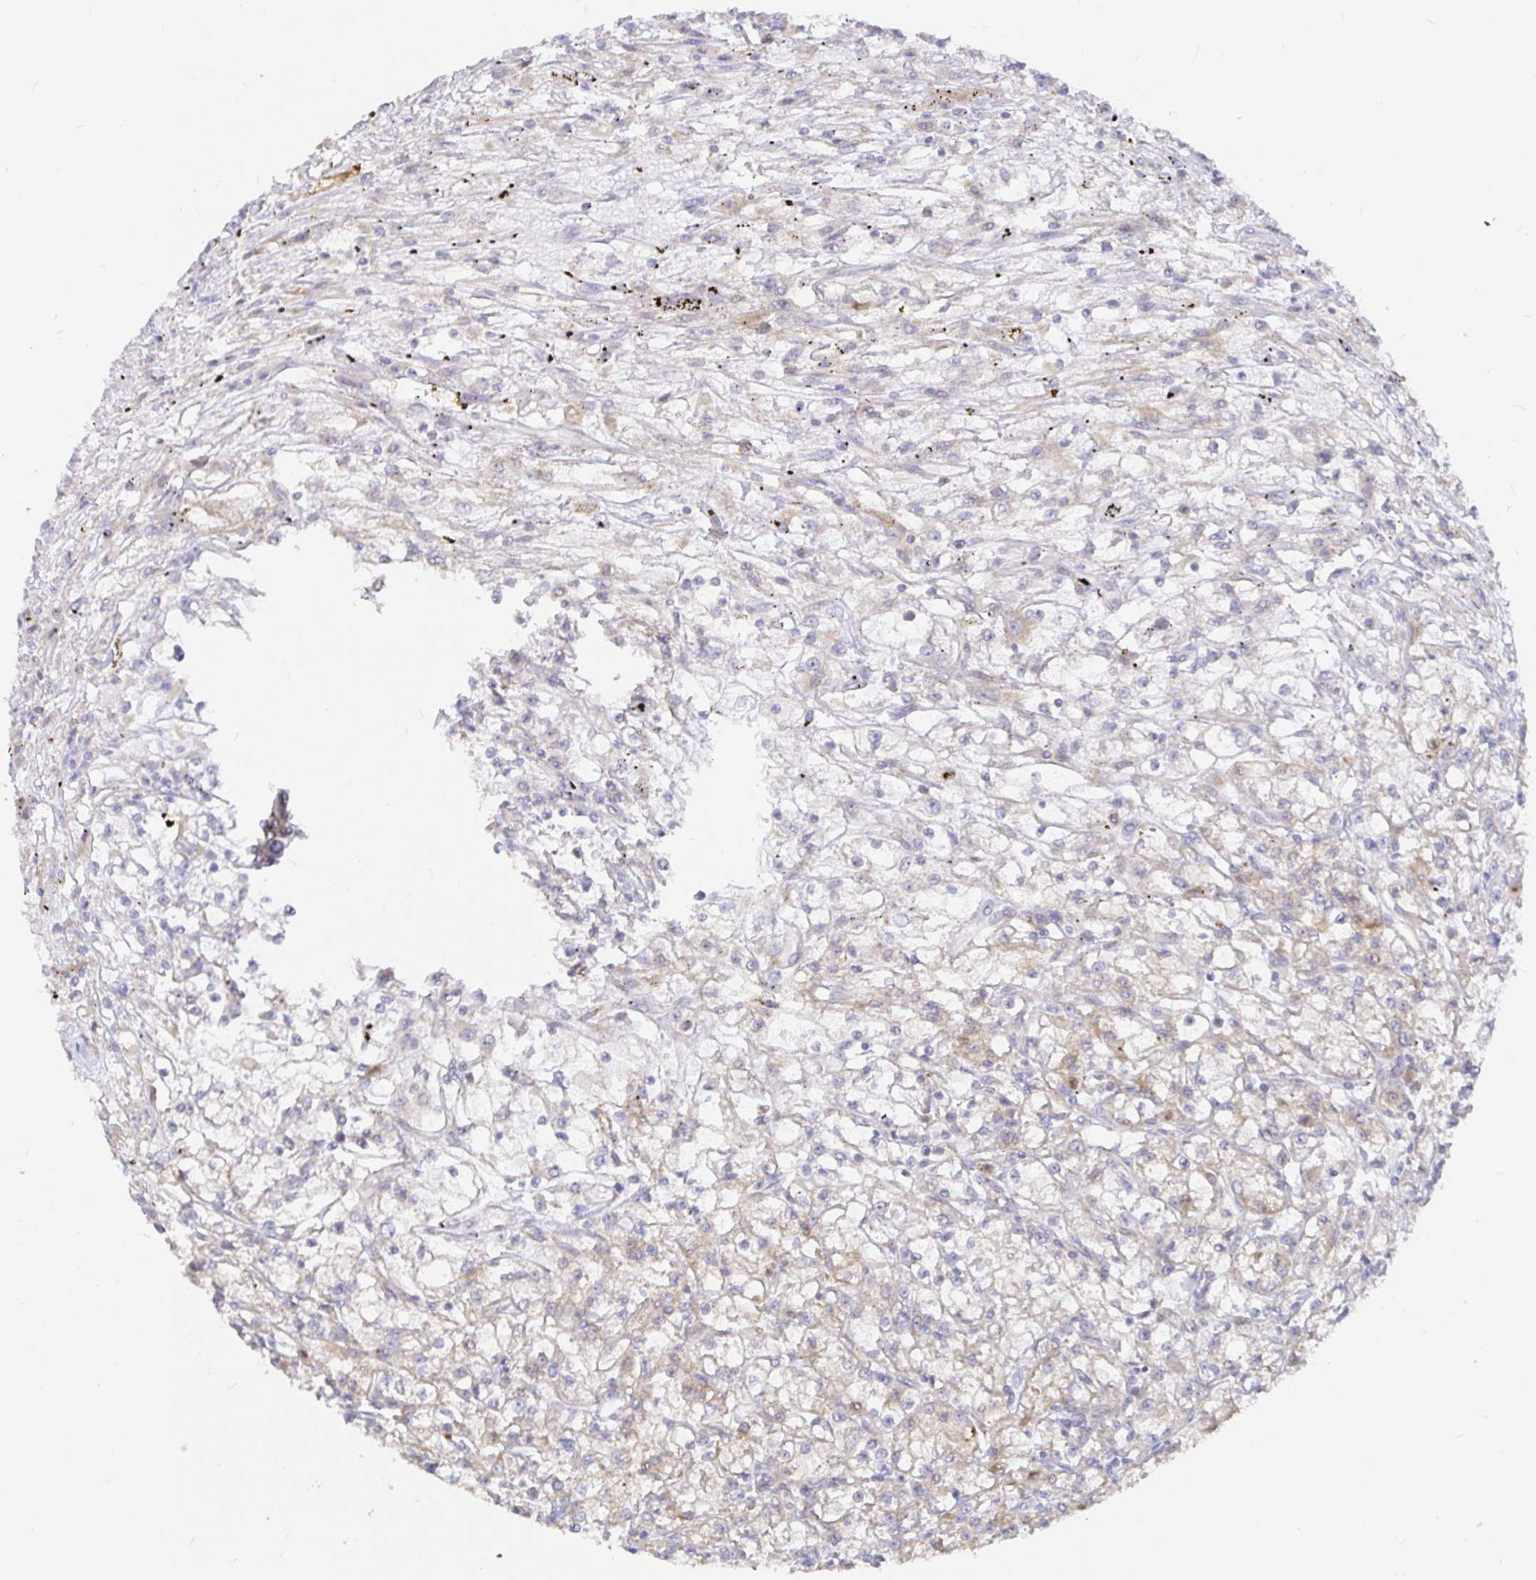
{"staining": {"intensity": "weak", "quantity": "25%-75%", "location": "cytoplasmic/membranous"}, "tissue": "renal cancer", "cell_type": "Tumor cells", "image_type": "cancer", "snomed": [{"axis": "morphology", "description": "Adenocarcinoma, NOS"}, {"axis": "topography", "description": "Kidney"}], "caption": "Immunohistochemical staining of human renal cancer (adenocarcinoma) displays weak cytoplasmic/membranous protein expression in about 25%-75% of tumor cells.", "gene": "KCTD19", "patient": {"sex": "female", "age": 59}}